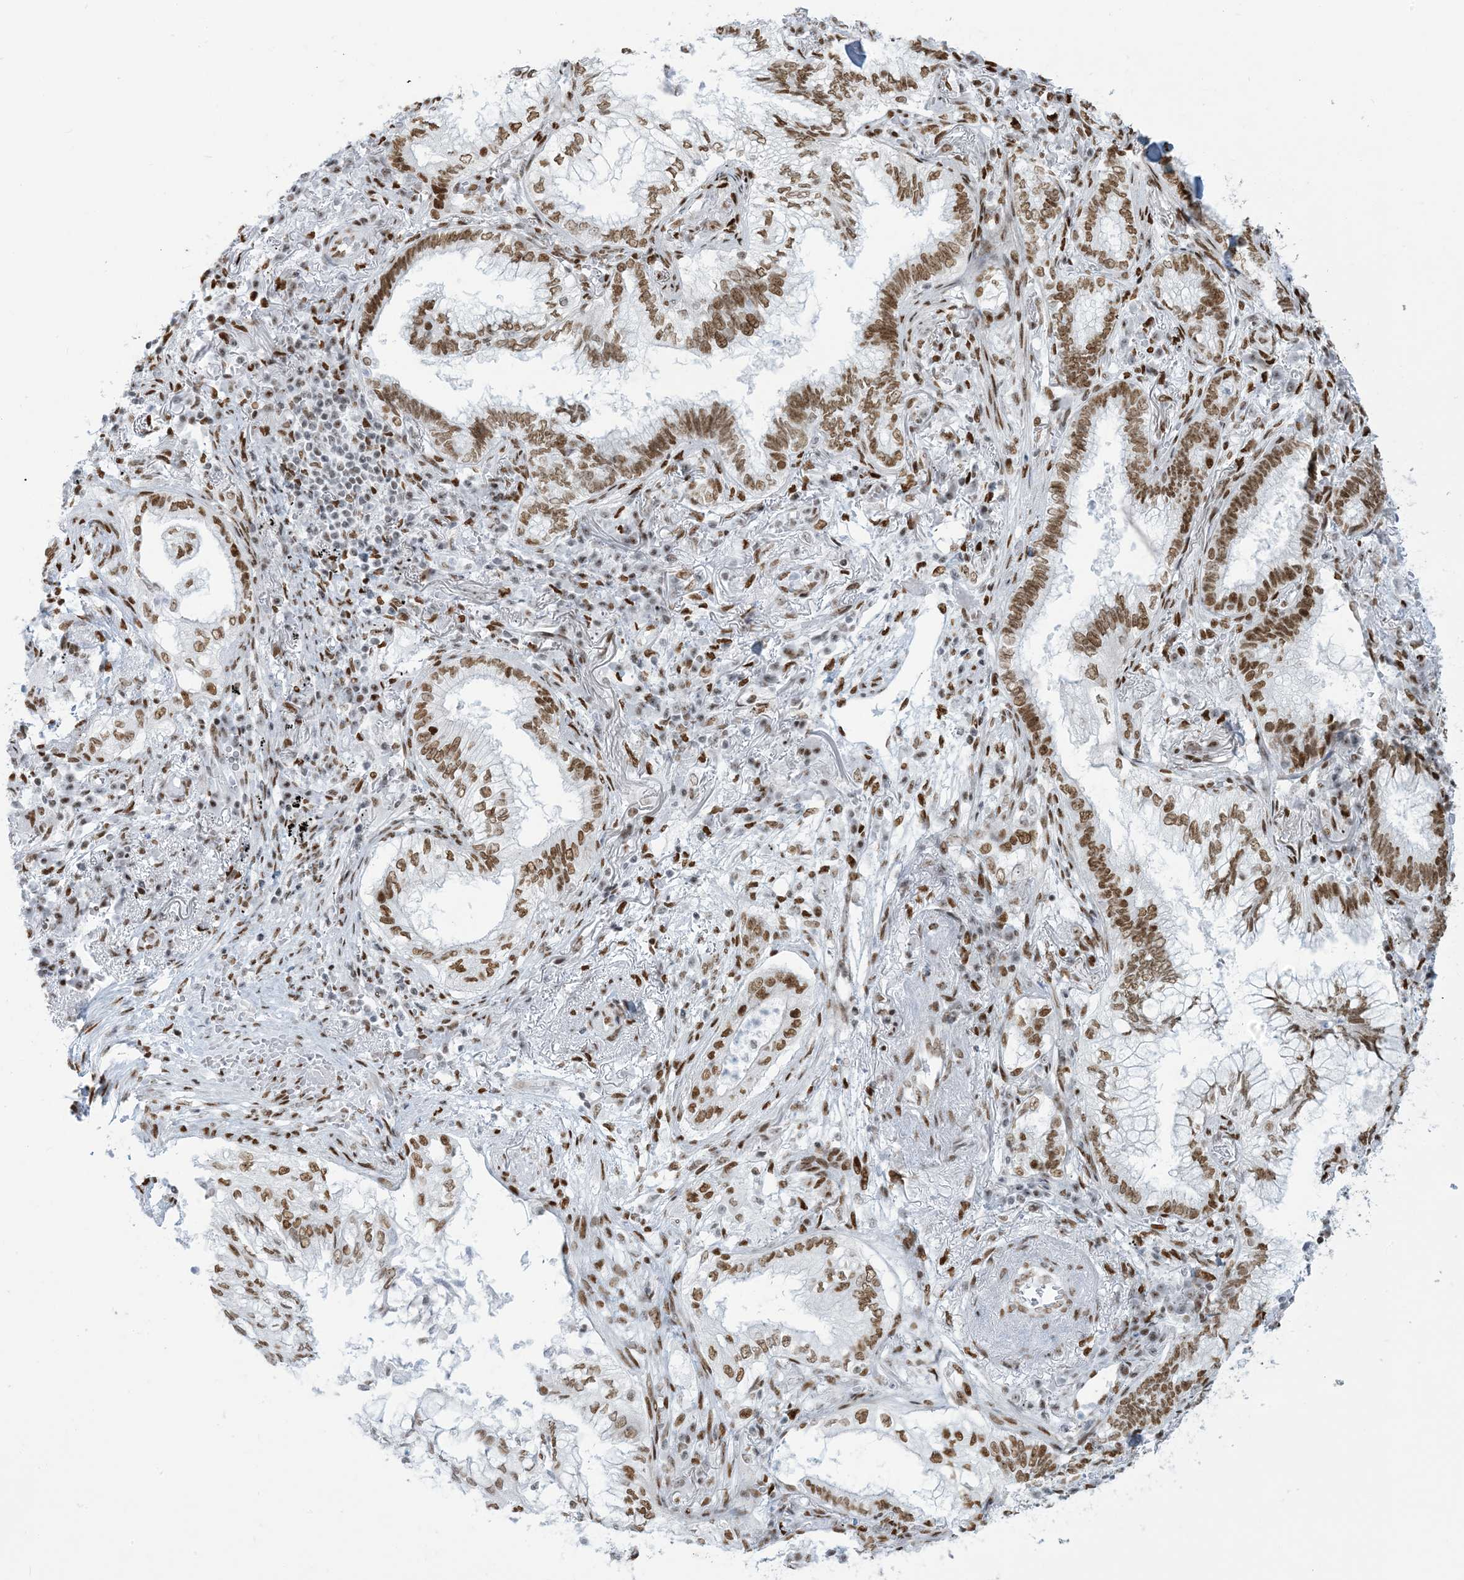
{"staining": {"intensity": "moderate", "quantity": ">75%", "location": "nuclear"}, "tissue": "lung cancer", "cell_type": "Tumor cells", "image_type": "cancer", "snomed": [{"axis": "morphology", "description": "Adenocarcinoma, NOS"}, {"axis": "topography", "description": "Lung"}], "caption": "Lung cancer stained with DAB immunohistochemistry exhibits medium levels of moderate nuclear staining in approximately >75% of tumor cells. The protein is stained brown, and the nuclei are stained in blue (DAB (3,3'-diaminobenzidine) IHC with brightfield microscopy, high magnification).", "gene": "STAG1", "patient": {"sex": "female", "age": 70}}